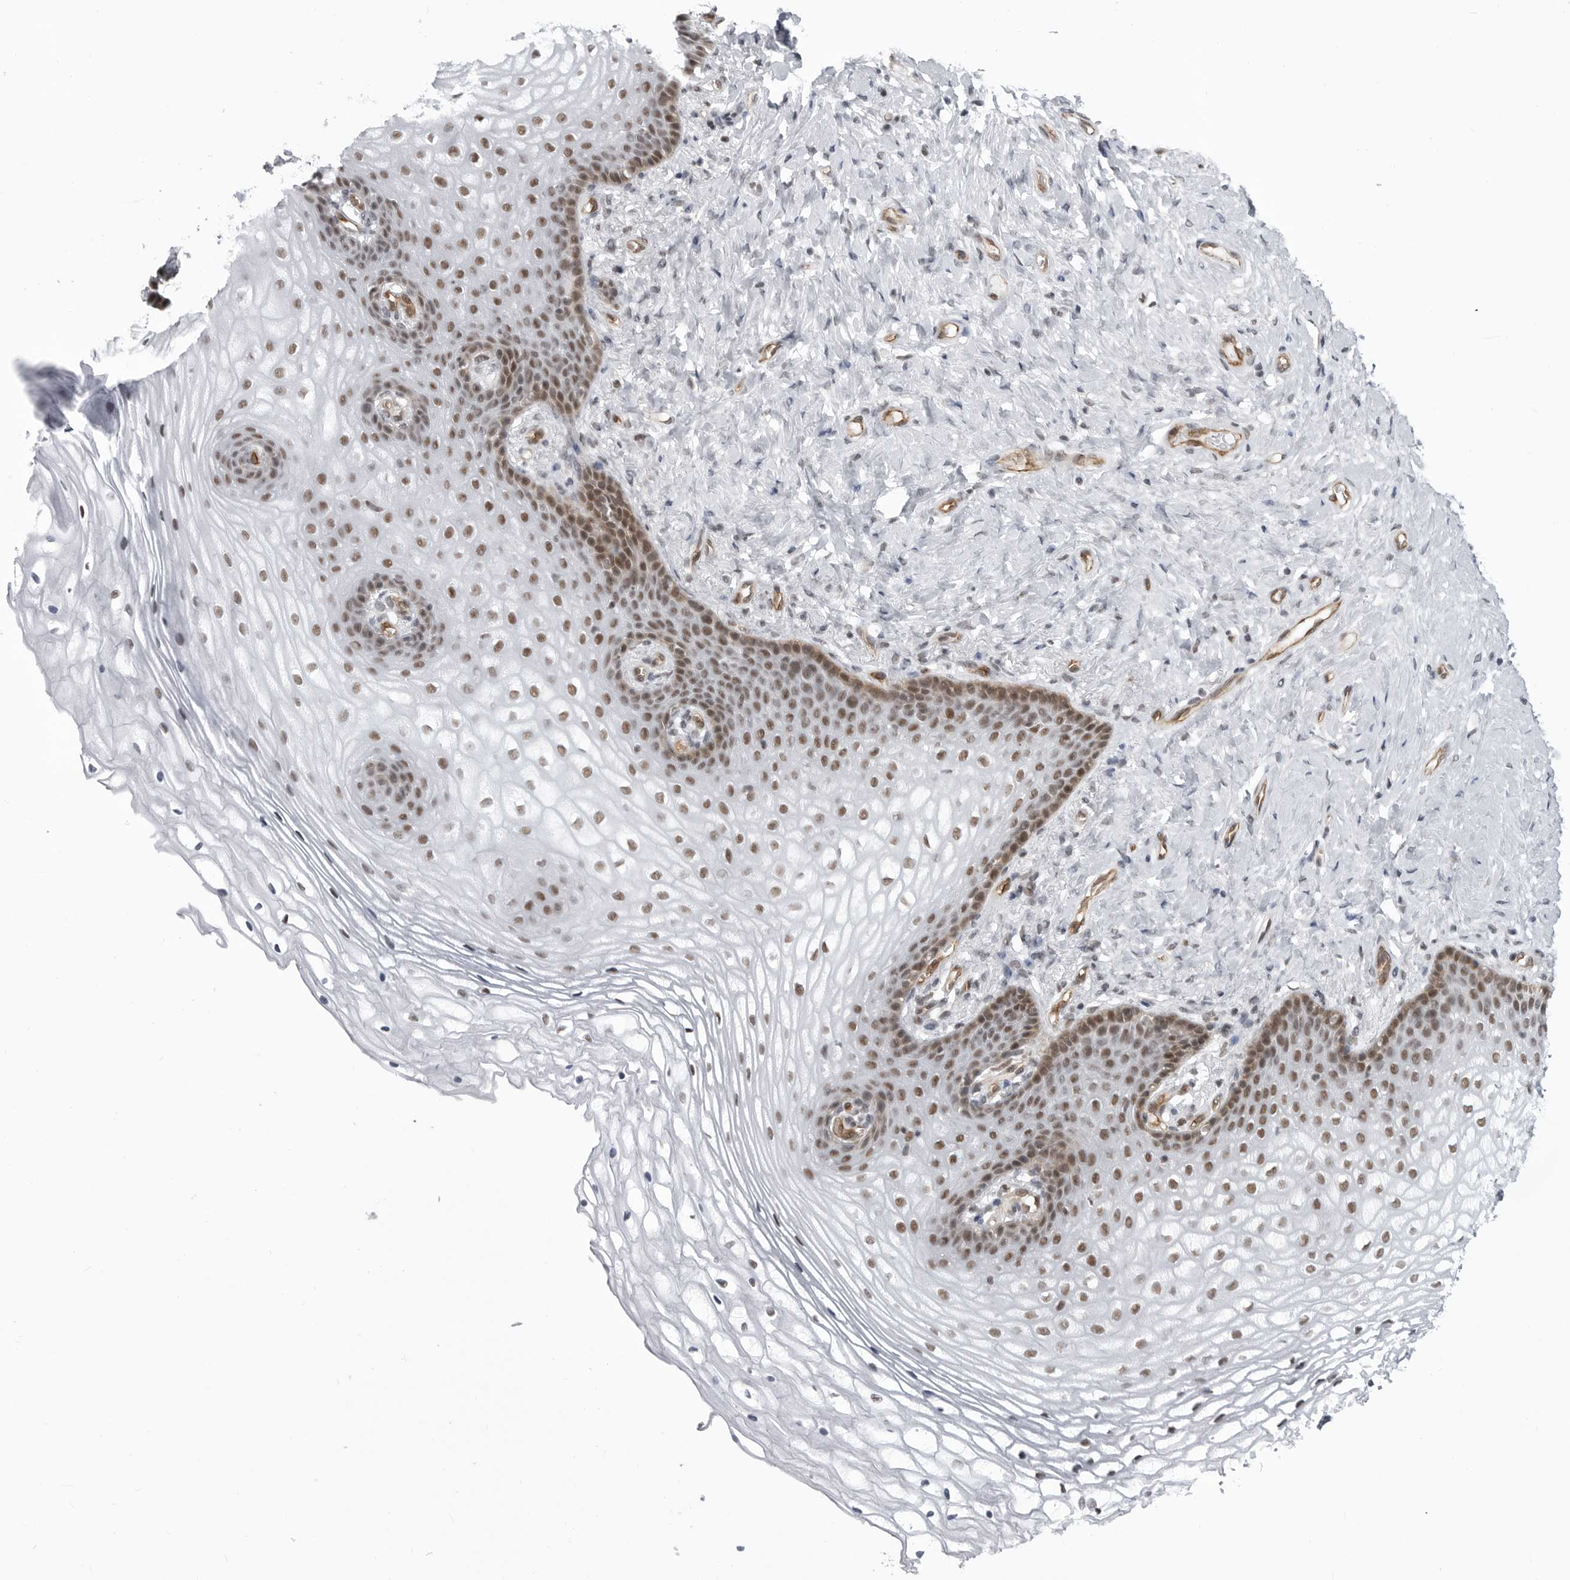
{"staining": {"intensity": "moderate", "quantity": ">75%", "location": "nuclear"}, "tissue": "vagina", "cell_type": "Squamous epithelial cells", "image_type": "normal", "snomed": [{"axis": "morphology", "description": "Normal tissue, NOS"}, {"axis": "topography", "description": "Vagina"}], "caption": "Unremarkable vagina was stained to show a protein in brown. There is medium levels of moderate nuclear expression in approximately >75% of squamous epithelial cells.", "gene": "RNF26", "patient": {"sex": "female", "age": 60}}